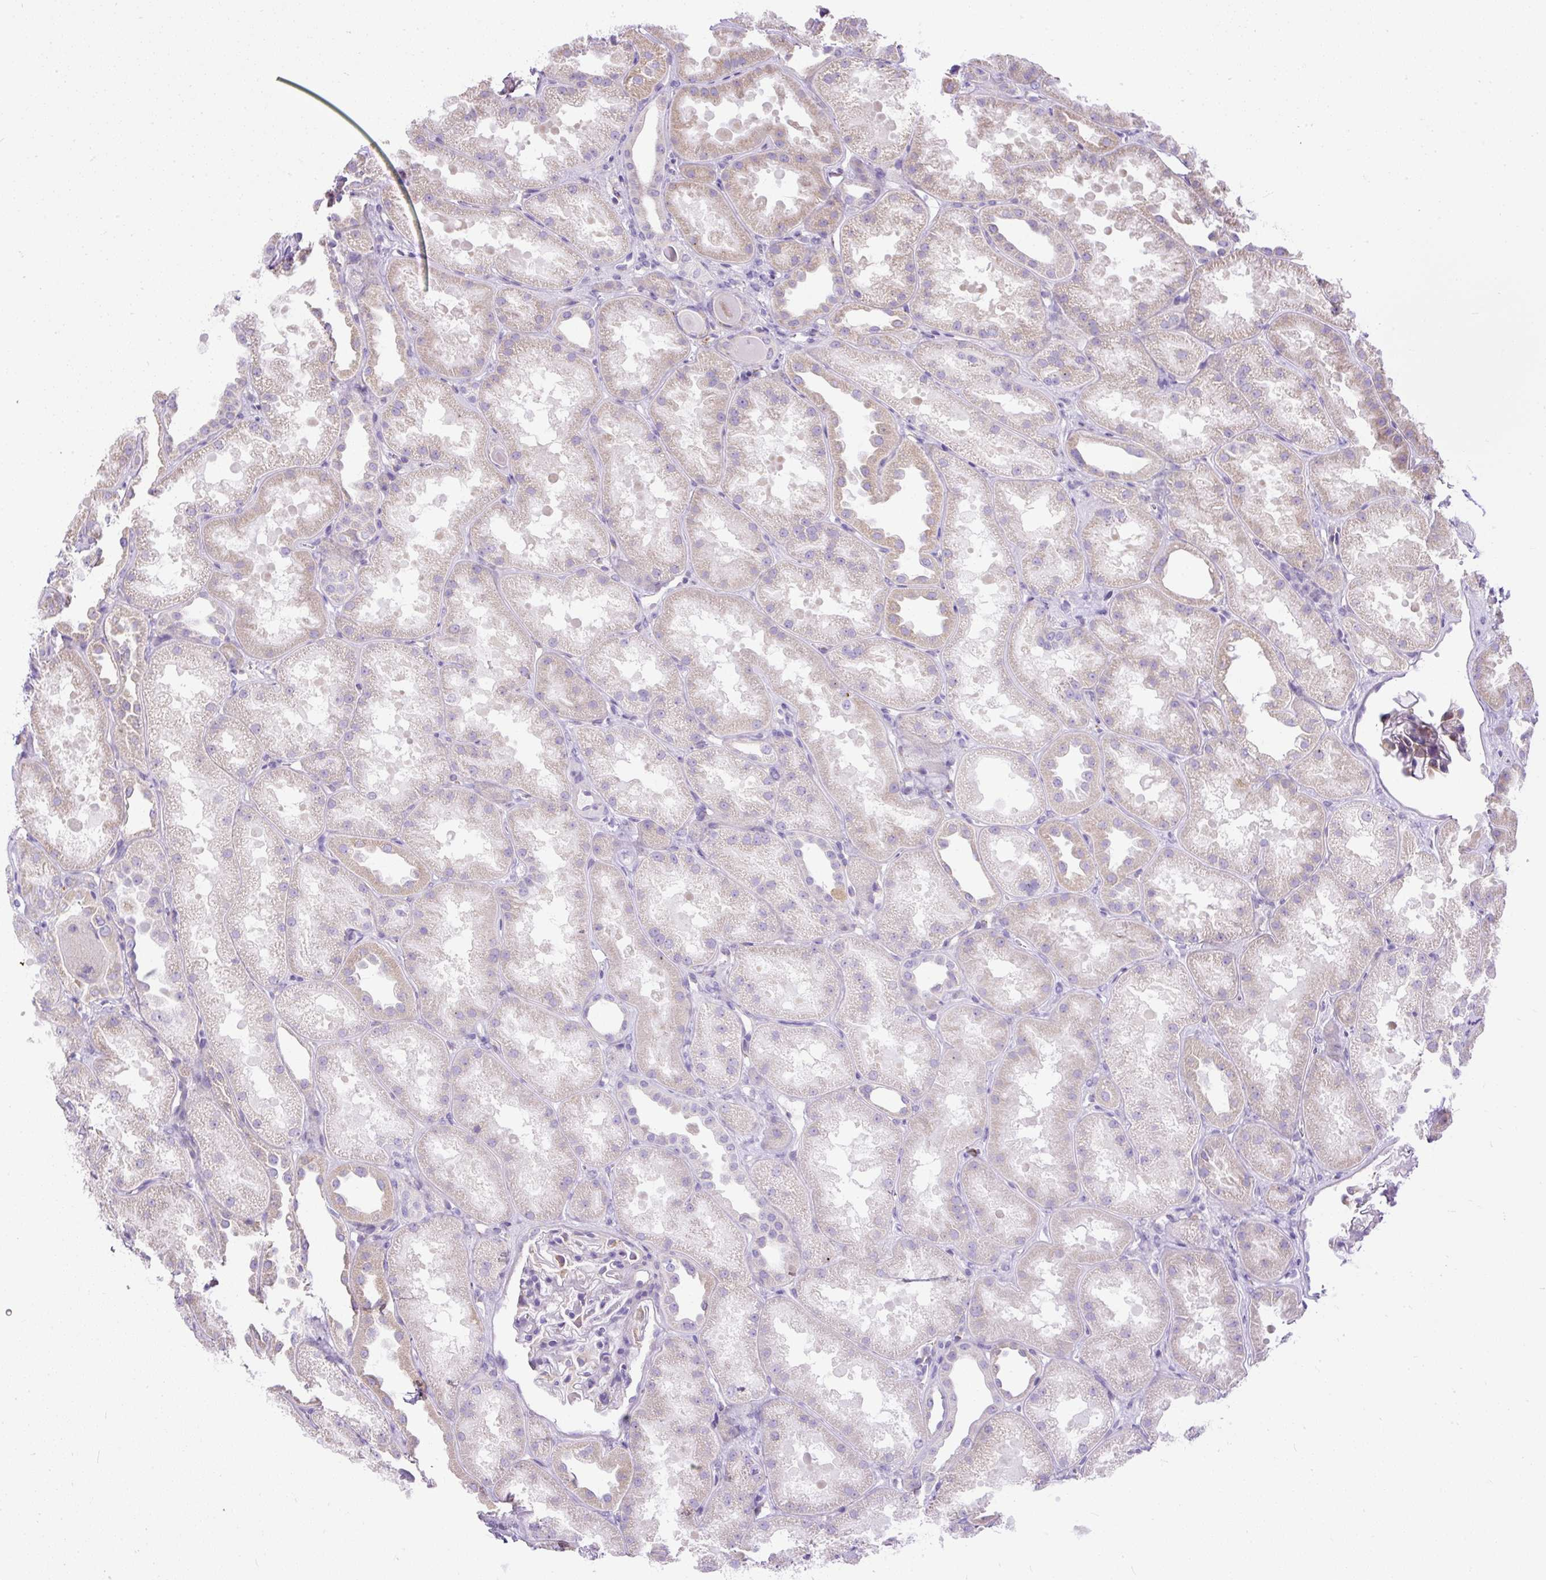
{"staining": {"intensity": "negative", "quantity": "none", "location": "none"}, "tissue": "kidney", "cell_type": "Cells in glomeruli", "image_type": "normal", "snomed": [{"axis": "morphology", "description": "Normal tissue, NOS"}, {"axis": "topography", "description": "Kidney"}], "caption": "An image of human kidney is negative for staining in cells in glomeruli. The staining is performed using DAB (3,3'-diaminobenzidine) brown chromogen with nuclei counter-stained in using hematoxylin.", "gene": "SYBU", "patient": {"sex": "male", "age": 61}}